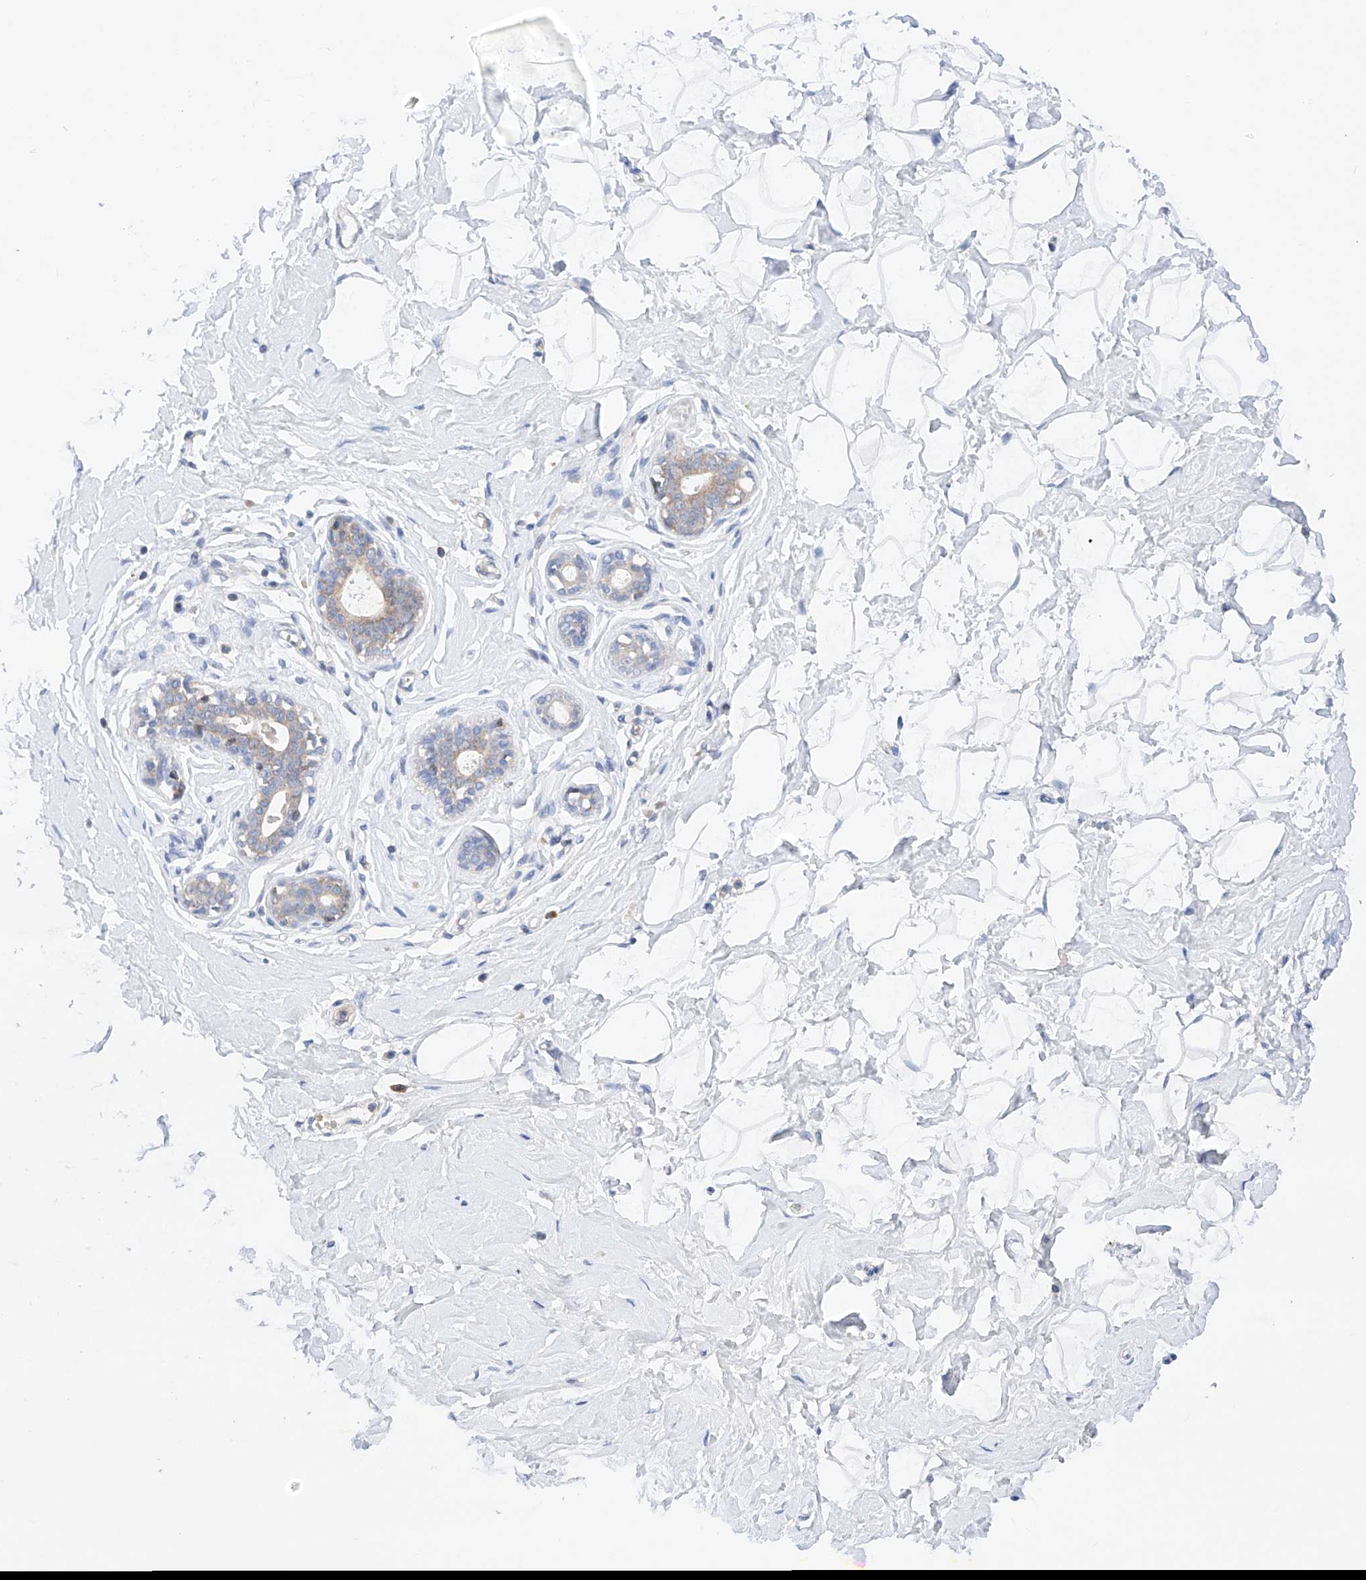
{"staining": {"intensity": "negative", "quantity": "none", "location": "none"}, "tissue": "breast", "cell_type": "Adipocytes", "image_type": "normal", "snomed": [{"axis": "morphology", "description": "Normal tissue, NOS"}, {"axis": "morphology", "description": "Adenoma, NOS"}, {"axis": "topography", "description": "Breast"}], "caption": "This is an immunohistochemistry (IHC) micrograph of unremarkable breast. There is no staining in adipocytes.", "gene": "NR1D1", "patient": {"sex": "female", "age": 23}}